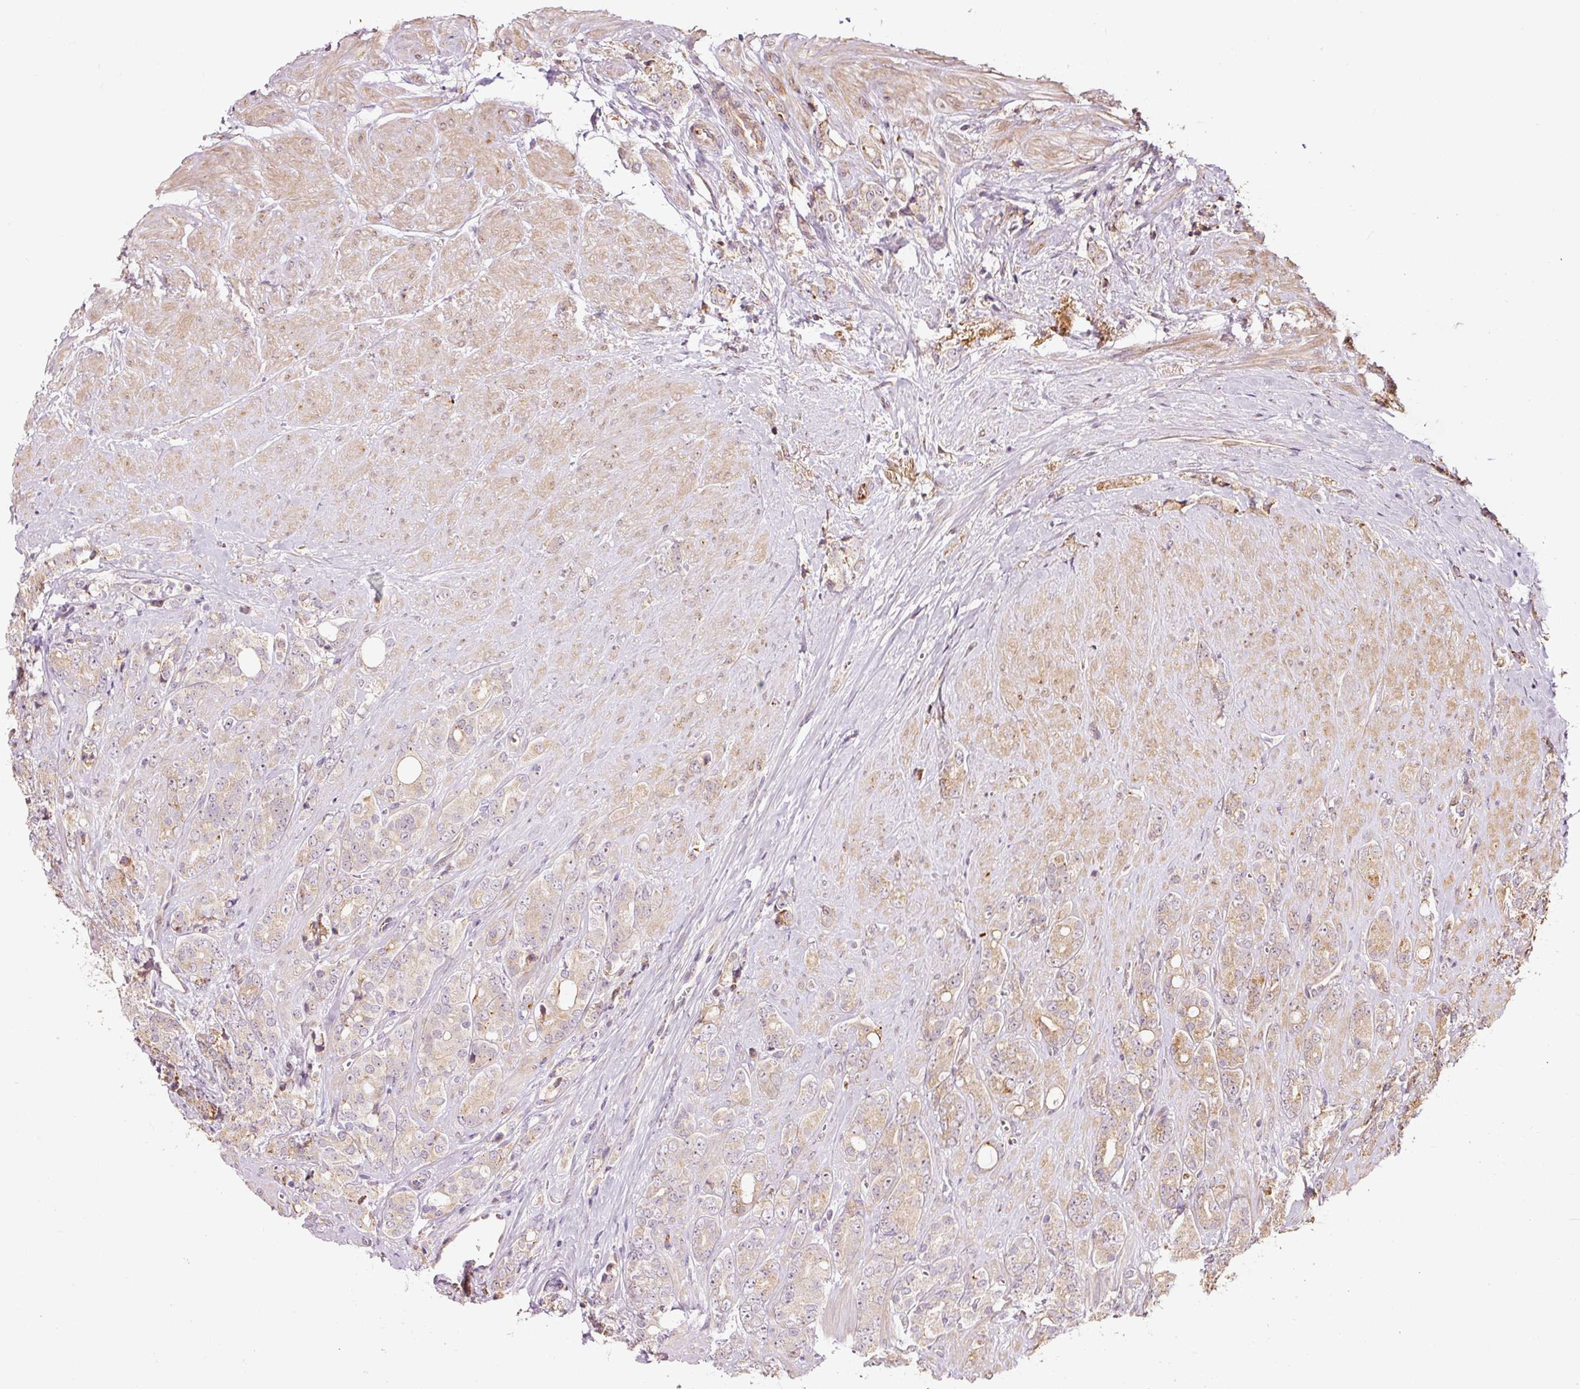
{"staining": {"intensity": "weak", "quantity": ">75%", "location": "cytoplasmic/membranous"}, "tissue": "prostate cancer", "cell_type": "Tumor cells", "image_type": "cancer", "snomed": [{"axis": "morphology", "description": "Adenocarcinoma, High grade"}, {"axis": "topography", "description": "Prostate"}], "caption": "Weak cytoplasmic/membranous expression for a protein is present in about >75% of tumor cells of prostate cancer using immunohistochemistry (IHC).", "gene": "ETF1", "patient": {"sex": "male", "age": 62}}